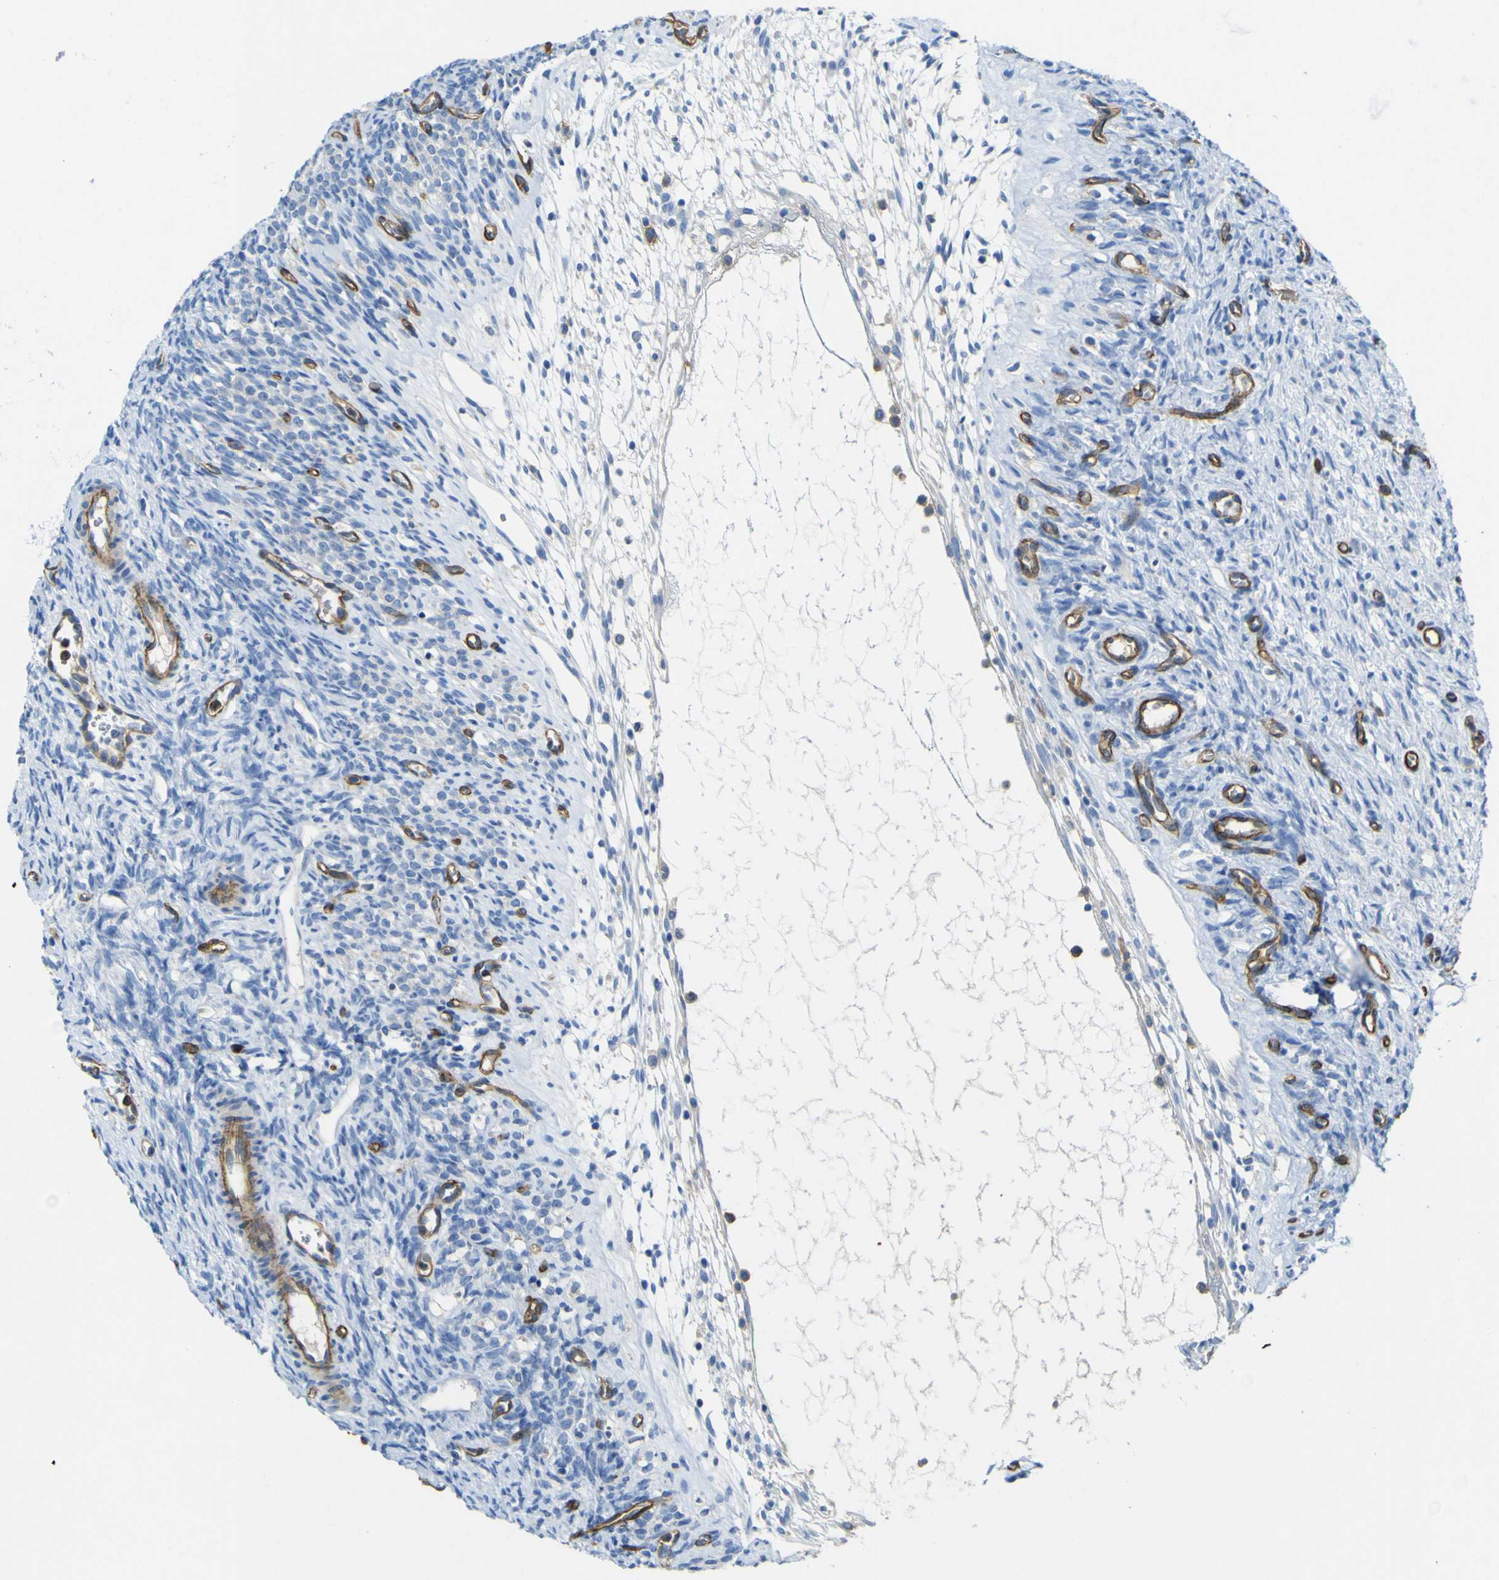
{"staining": {"intensity": "negative", "quantity": "none", "location": "none"}, "tissue": "ovary", "cell_type": "Ovarian stroma cells", "image_type": "normal", "snomed": [{"axis": "morphology", "description": "Normal tissue, NOS"}, {"axis": "topography", "description": "Ovary"}], "caption": "Immunohistochemical staining of benign human ovary demonstrates no significant positivity in ovarian stroma cells.", "gene": "CD93", "patient": {"sex": "female", "age": 33}}